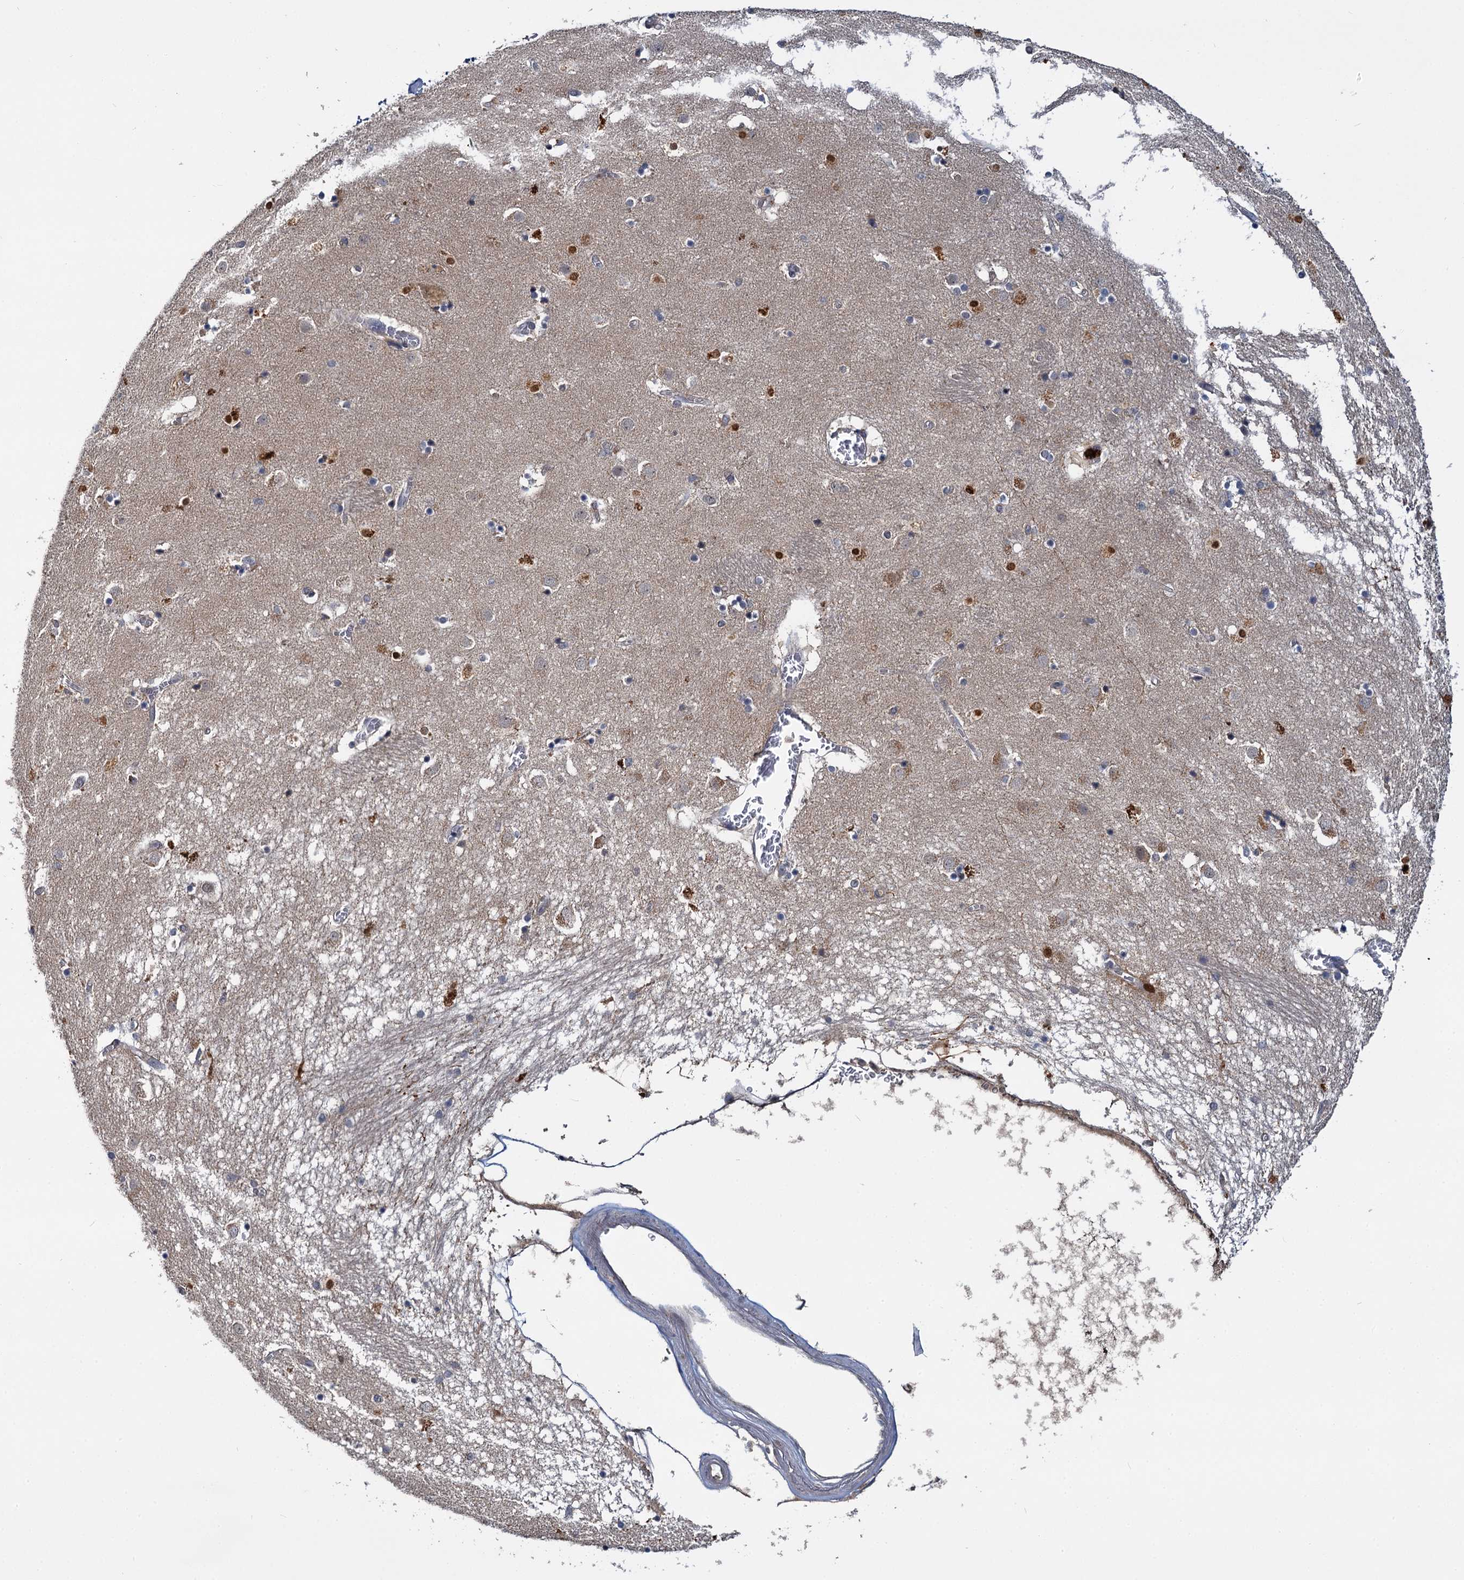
{"staining": {"intensity": "moderate", "quantity": "25%-75%", "location": "cytoplasmic/membranous,nuclear"}, "tissue": "caudate", "cell_type": "Glial cells", "image_type": "normal", "snomed": [{"axis": "morphology", "description": "Normal tissue, NOS"}, {"axis": "topography", "description": "Lateral ventricle wall"}], "caption": "Immunohistochemical staining of unremarkable caudate exhibits 25%-75% levels of moderate cytoplasmic/membranous,nuclear protein expression in about 25%-75% of glial cells.", "gene": "TMEM39A", "patient": {"sex": "male", "age": 70}}